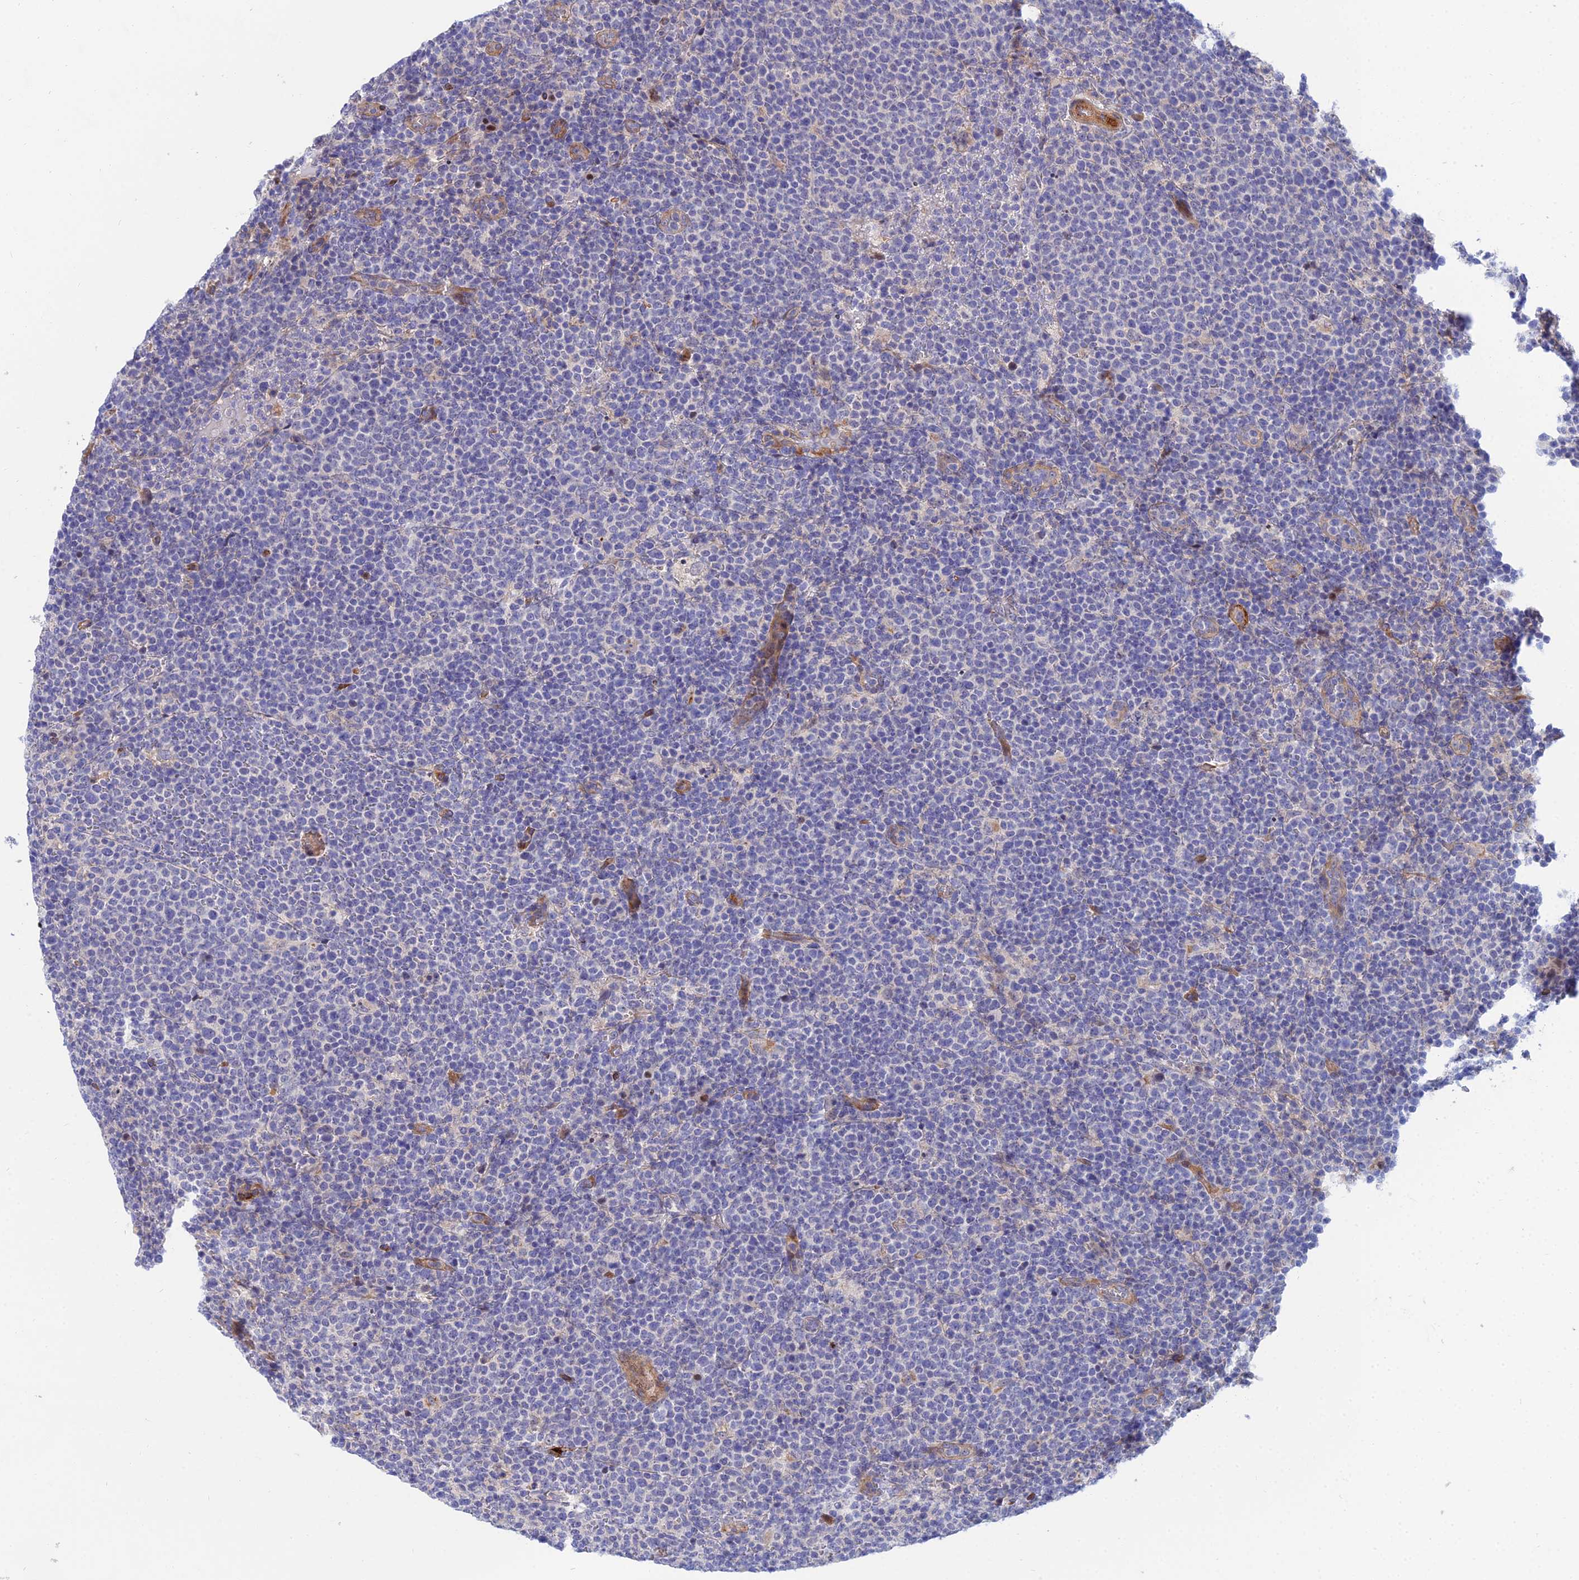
{"staining": {"intensity": "negative", "quantity": "none", "location": "none"}, "tissue": "lymphoma", "cell_type": "Tumor cells", "image_type": "cancer", "snomed": [{"axis": "morphology", "description": "Malignant lymphoma, non-Hodgkin's type, High grade"}, {"axis": "topography", "description": "Lymph node"}], "caption": "A histopathology image of human malignant lymphoma, non-Hodgkin's type (high-grade) is negative for staining in tumor cells.", "gene": "TRIM43B", "patient": {"sex": "male", "age": 61}}